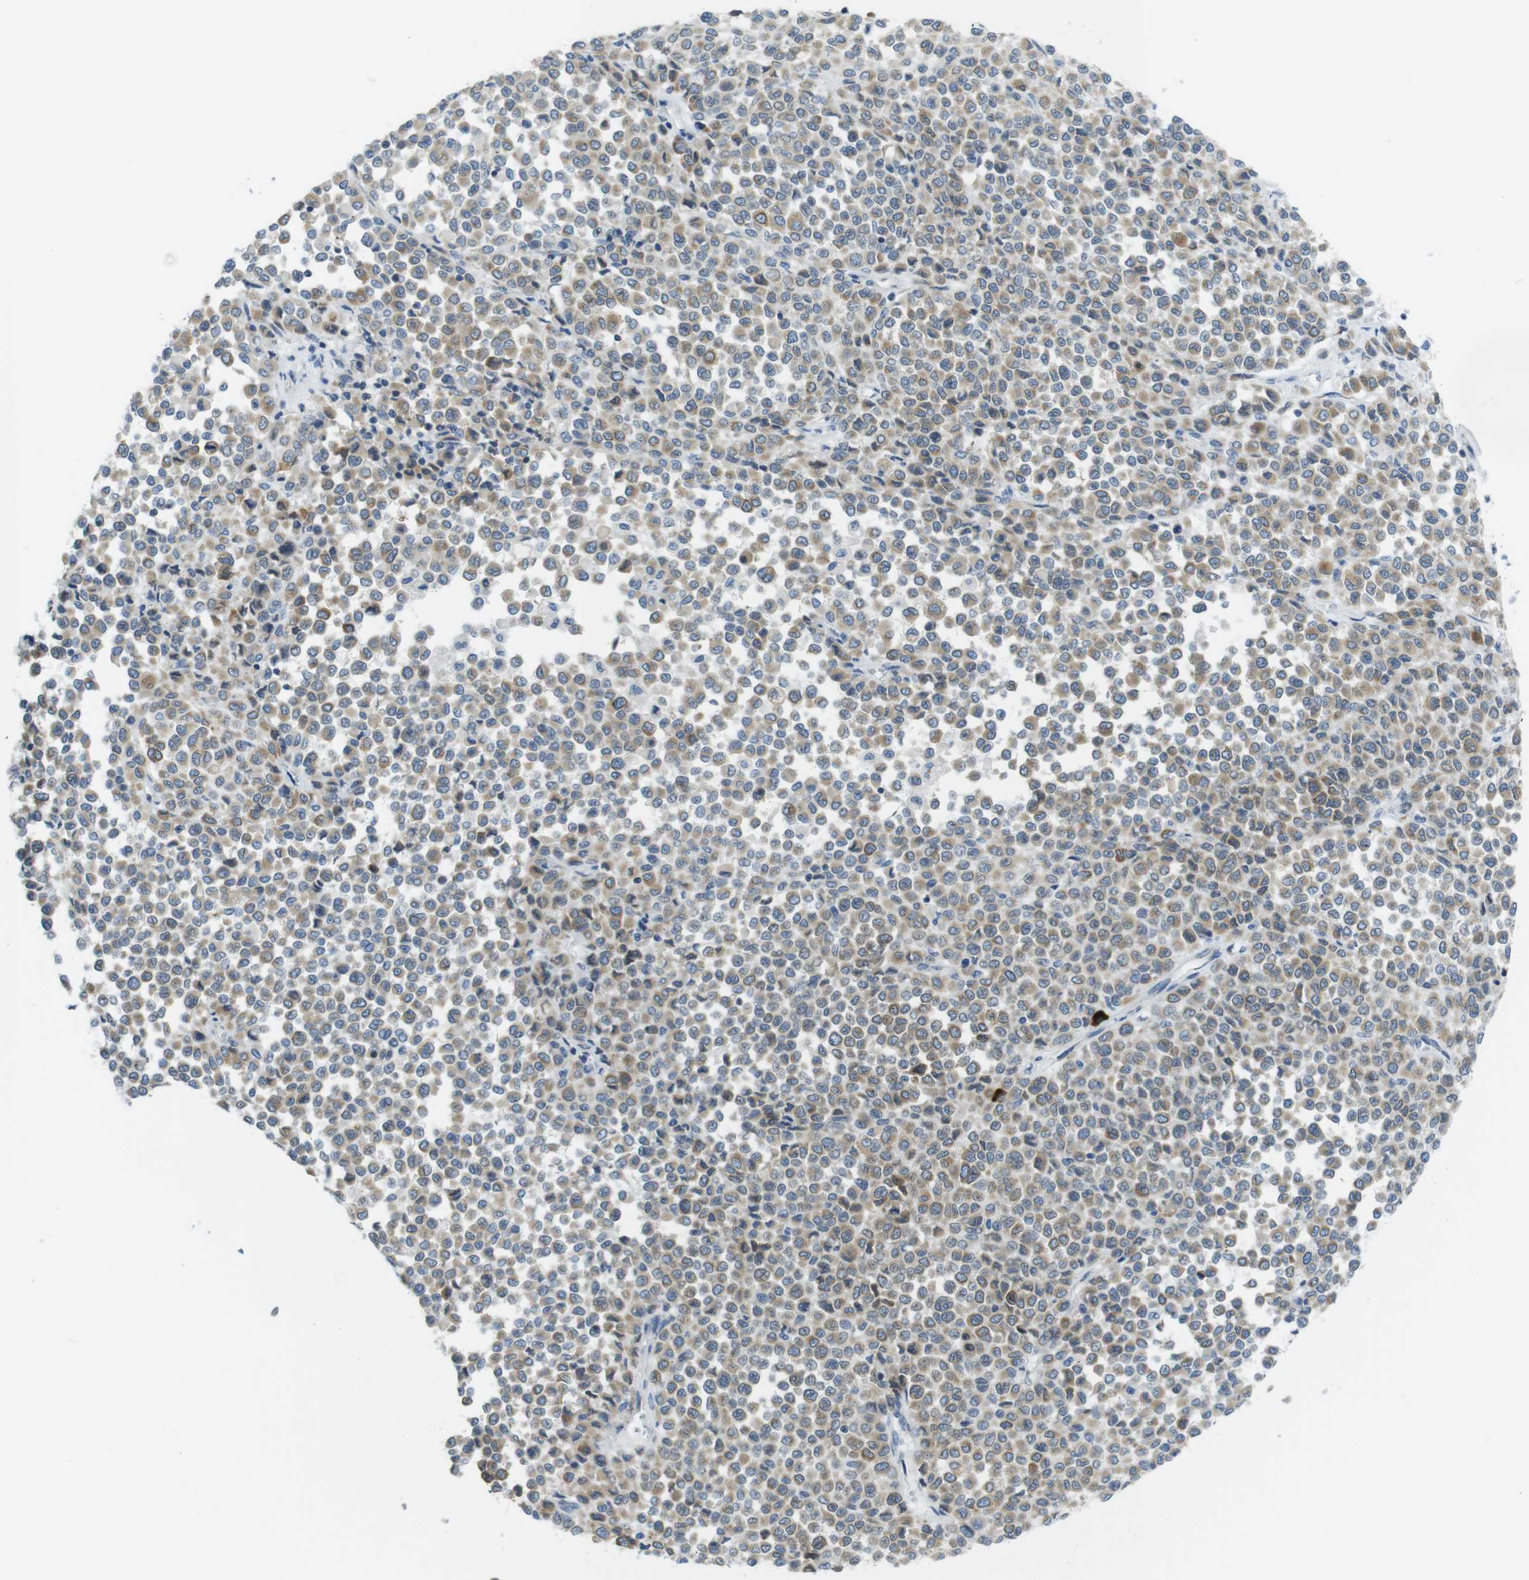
{"staining": {"intensity": "weak", "quantity": ">75%", "location": "cytoplasmic/membranous"}, "tissue": "melanoma", "cell_type": "Tumor cells", "image_type": "cancer", "snomed": [{"axis": "morphology", "description": "Malignant melanoma, Metastatic site"}, {"axis": "topography", "description": "Pancreas"}], "caption": "Immunohistochemical staining of malignant melanoma (metastatic site) displays low levels of weak cytoplasmic/membranous staining in approximately >75% of tumor cells.", "gene": "CLPTM1L", "patient": {"sex": "female", "age": 30}}